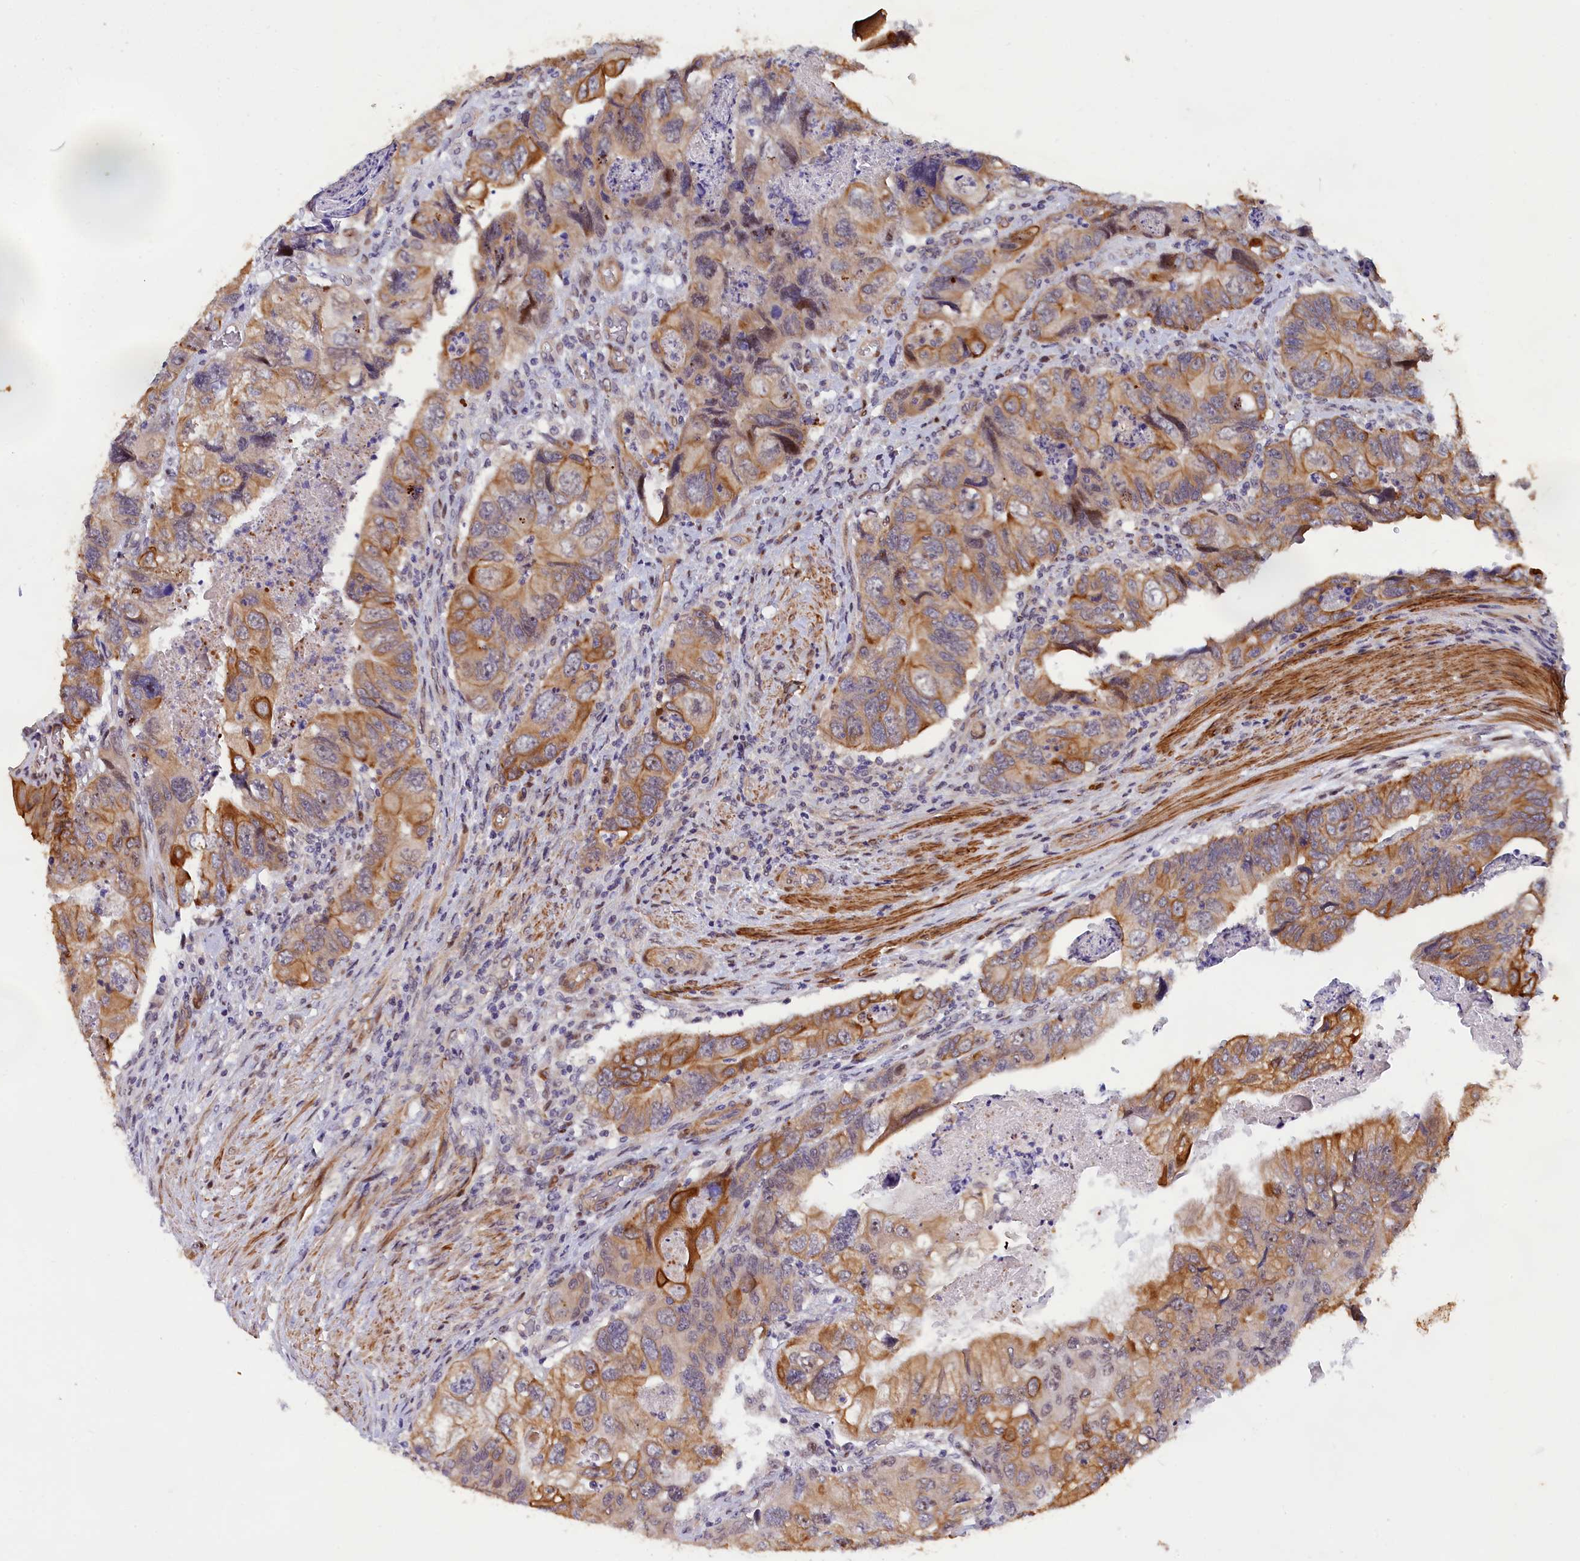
{"staining": {"intensity": "strong", "quantity": "25%-75%", "location": "cytoplasmic/membranous"}, "tissue": "colorectal cancer", "cell_type": "Tumor cells", "image_type": "cancer", "snomed": [{"axis": "morphology", "description": "Adenocarcinoma, NOS"}, {"axis": "topography", "description": "Rectum"}], "caption": "High-magnification brightfield microscopy of adenocarcinoma (colorectal) stained with DAB (brown) and counterstained with hematoxylin (blue). tumor cells exhibit strong cytoplasmic/membranous expression is seen in about25%-75% of cells.", "gene": "ANKRD34B", "patient": {"sex": "male", "age": 63}}